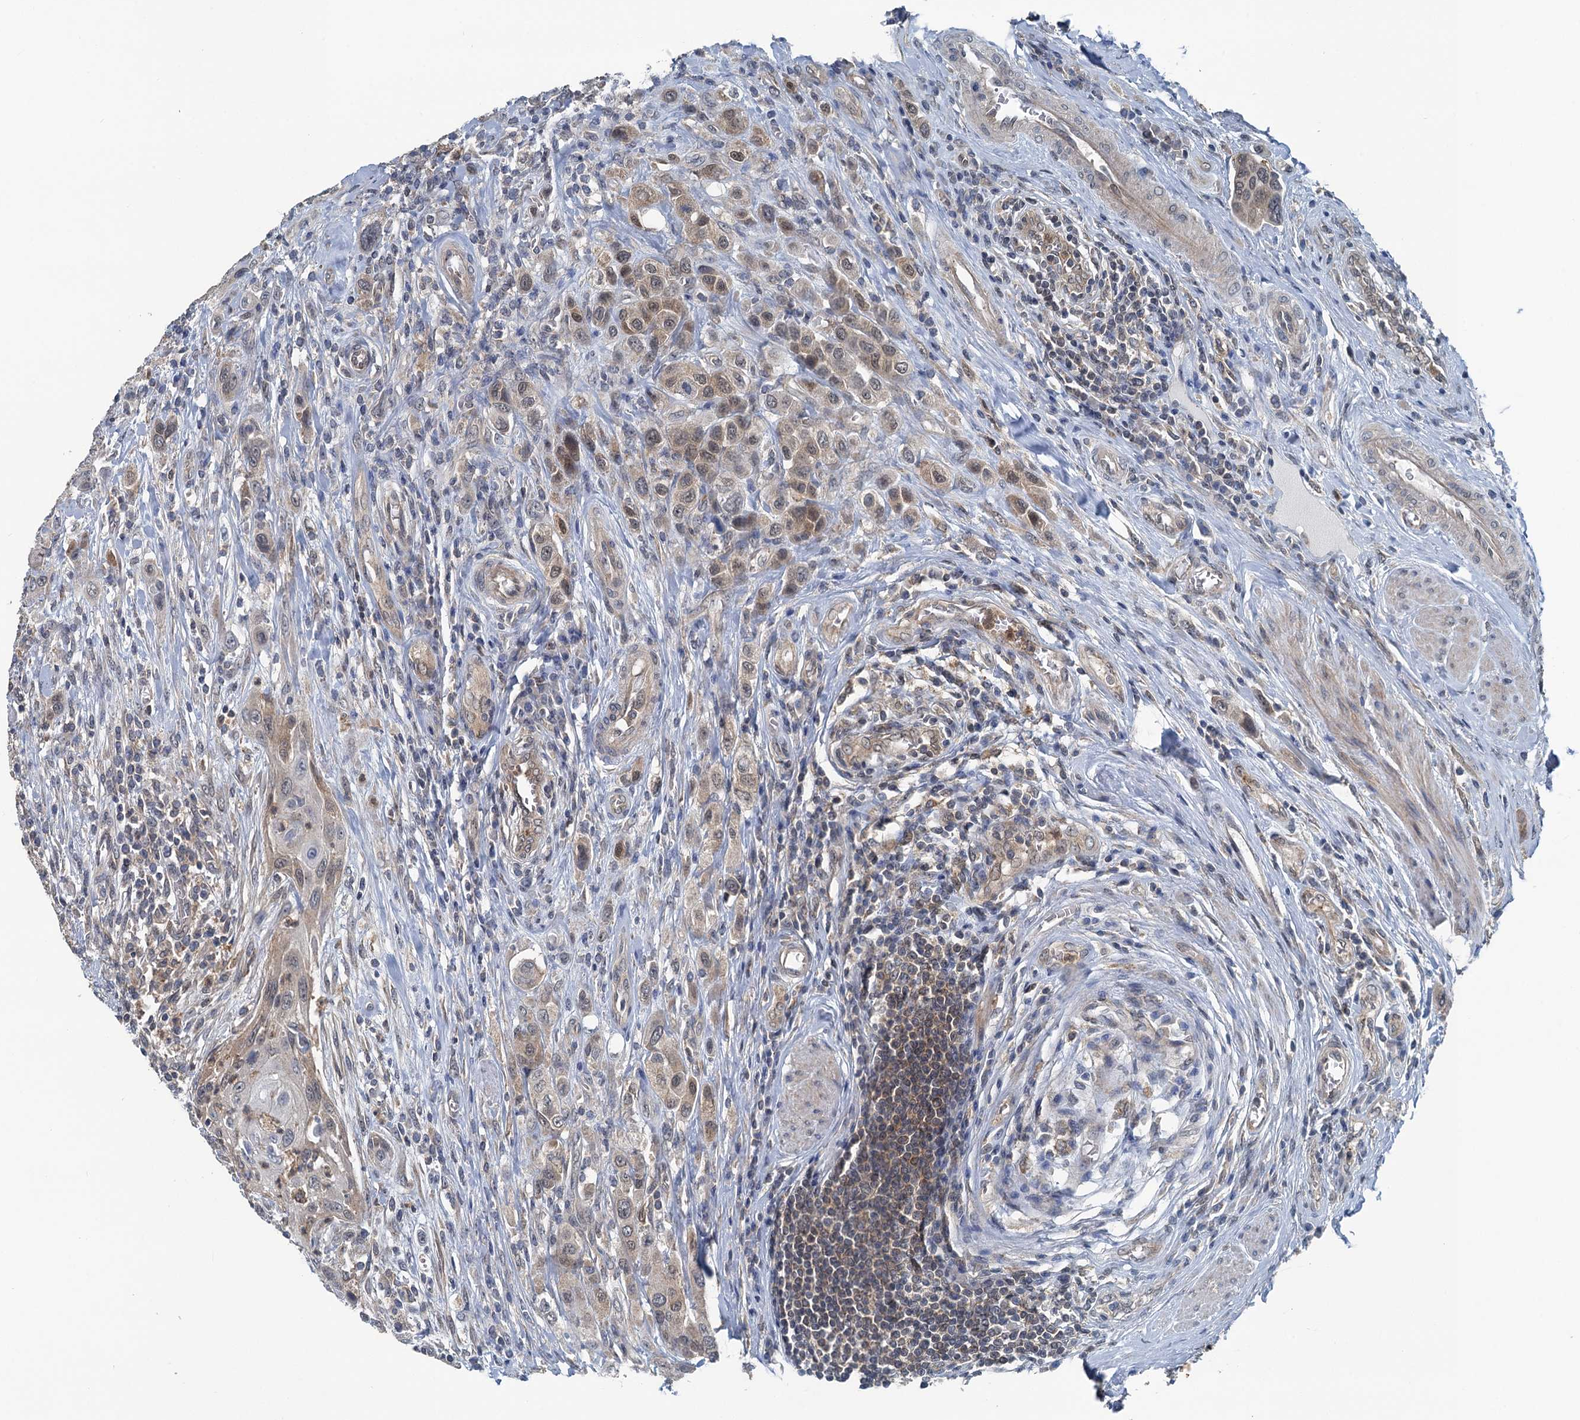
{"staining": {"intensity": "moderate", "quantity": ">75%", "location": "cytoplasmic/membranous,nuclear"}, "tissue": "urothelial cancer", "cell_type": "Tumor cells", "image_type": "cancer", "snomed": [{"axis": "morphology", "description": "Urothelial carcinoma, High grade"}, {"axis": "topography", "description": "Urinary bladder"}], "caption": "Immunohistochemical staining of human high-grade urothelial carcinoma demonstrates moderate cytoplasmic/membranous and nuclear protein expression in about >75% of tumor cells.", "gene": "GCLM", "patient": {"sex": "male", "age": 50}}